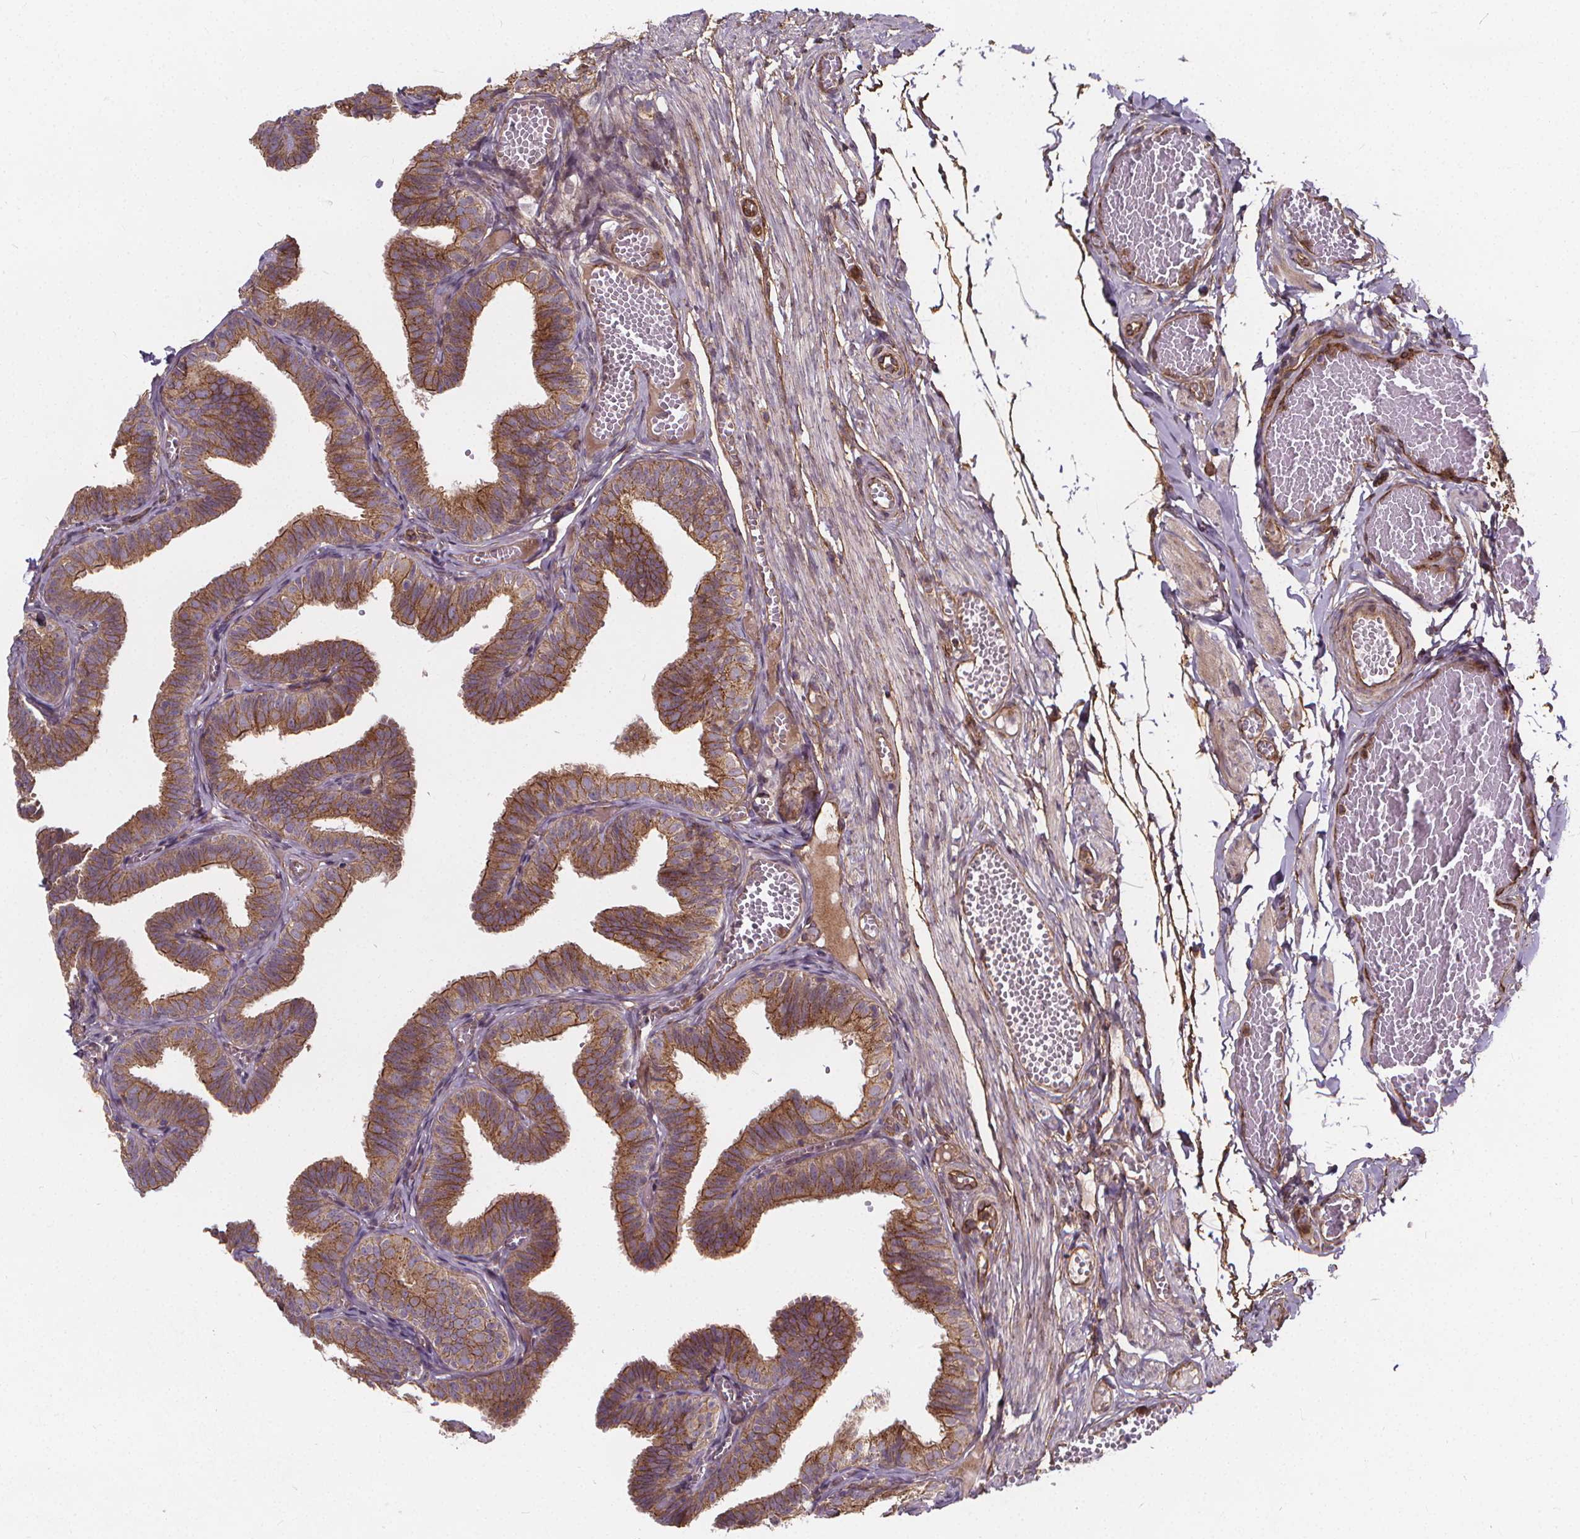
{"staining": {"intensity": "moderate", "quantity": ">75%", "location": "cytoplasmic/membranous"}, "tissue": "fallopian tube", "cell_type": "Glandular cells", "image_type": "normal", "snomed": [{"axis": "morphology", "description": "Normal tissue, NOS"}, {"axis": "topography", "description": "Fallopian tube"}], "caption": "DAB immunohistochemical staining of normal fallopian tube displays moderate cytoplasmic/membranous protein expression in approximately >75% of glandular cells.", "gene": "CLINT1", "patient": {"sex": "female", "age": 25}}